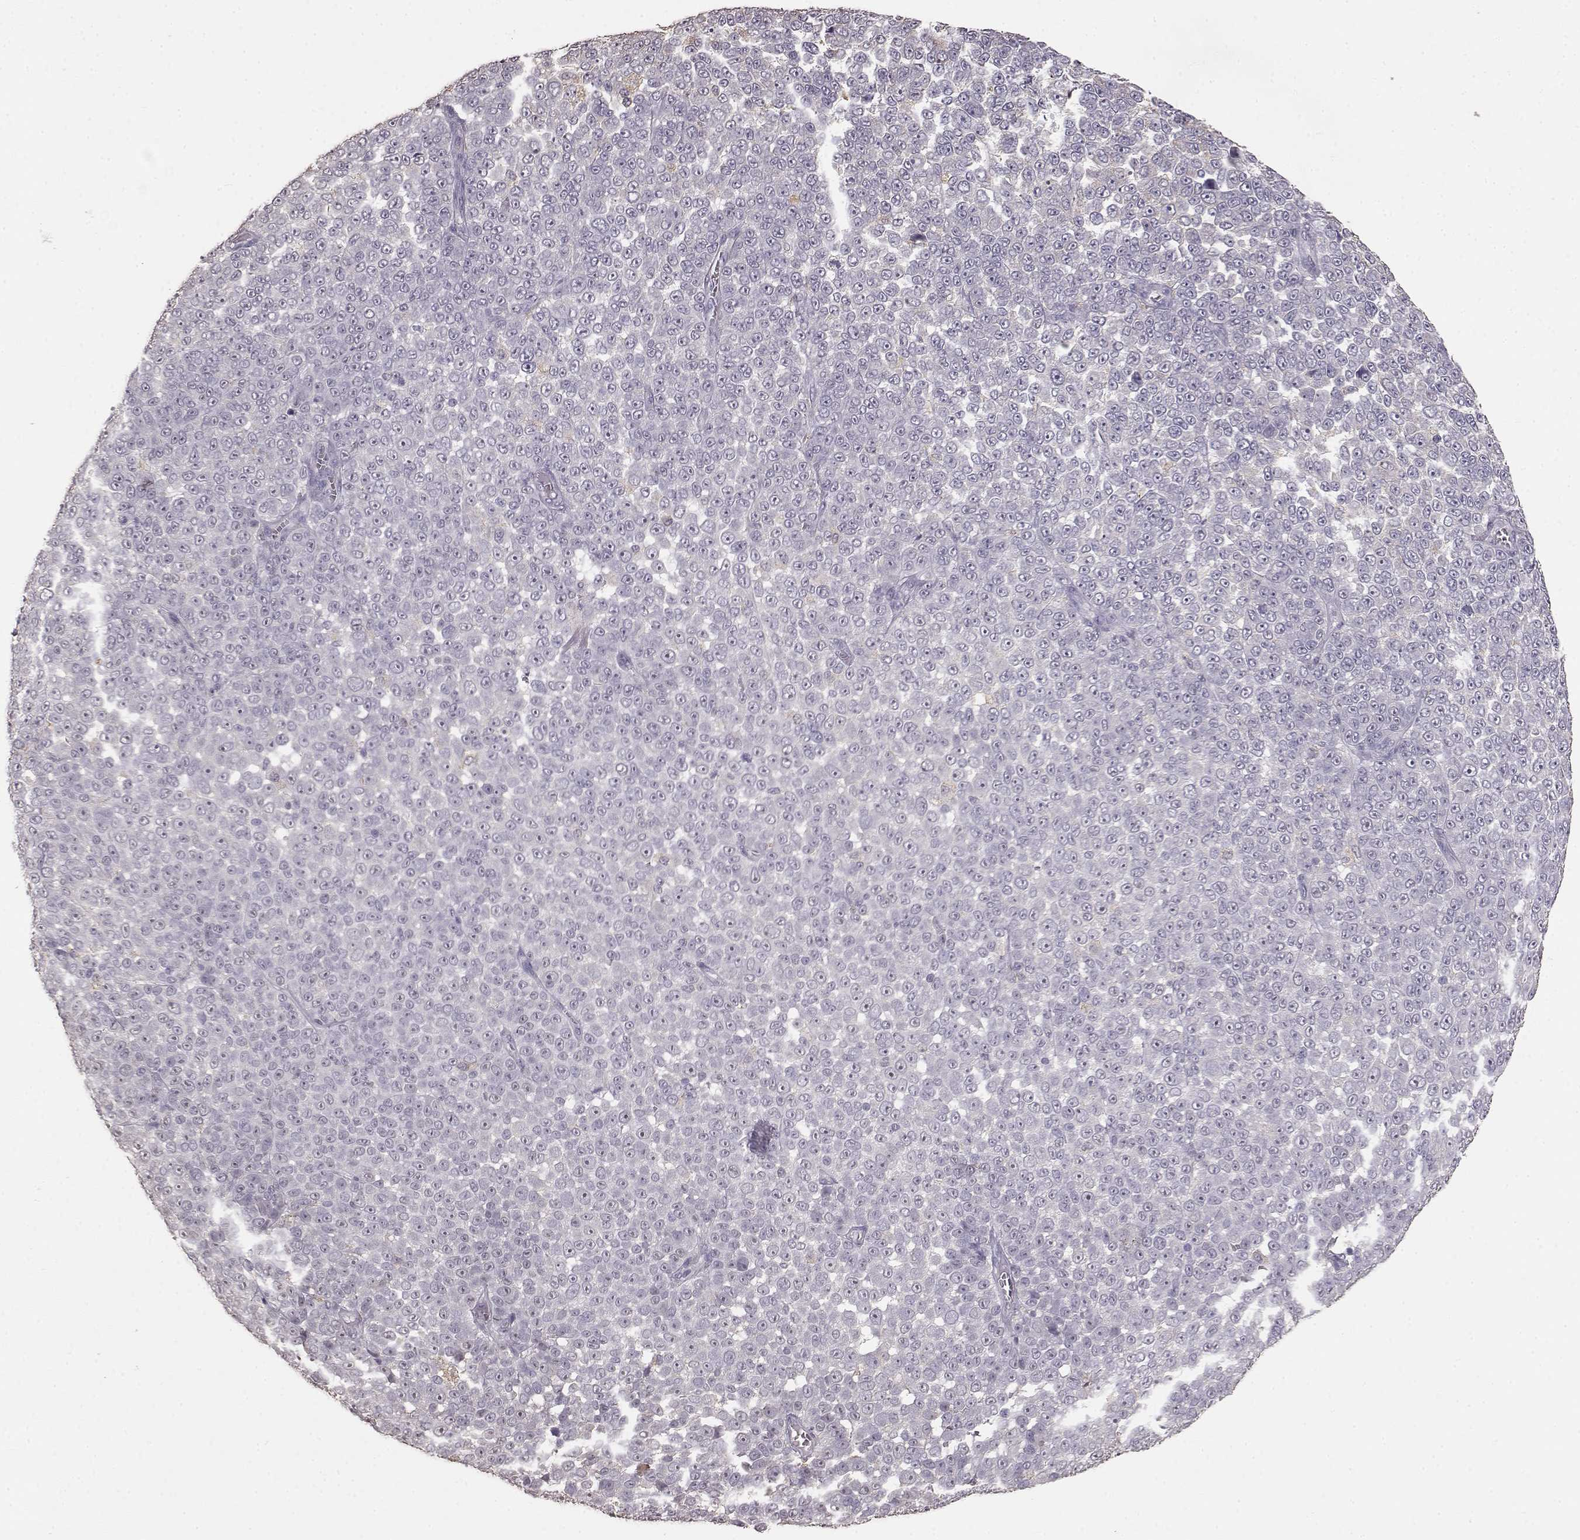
{"staining": {"intensity": "negative", "quantity": "none", "location": "none"}, "tissue": "melanoma", "cell_type": "Tumor cells", "image_type": "cancer", "snomed": [{"axis": "morphology", "description": "Malignant melanoma, NOS"}, {"axis": "topography", "description": "Skin"}], "caption": "The histopathology image shows no staining of tumor cells in malignant melanoma. (Brightfield microscopy of DAB (3,3'-diaminobenzidine) IHC at high magnification).", "gene": "GABRG3", "patient": {"sex": "female", "age": 95}}